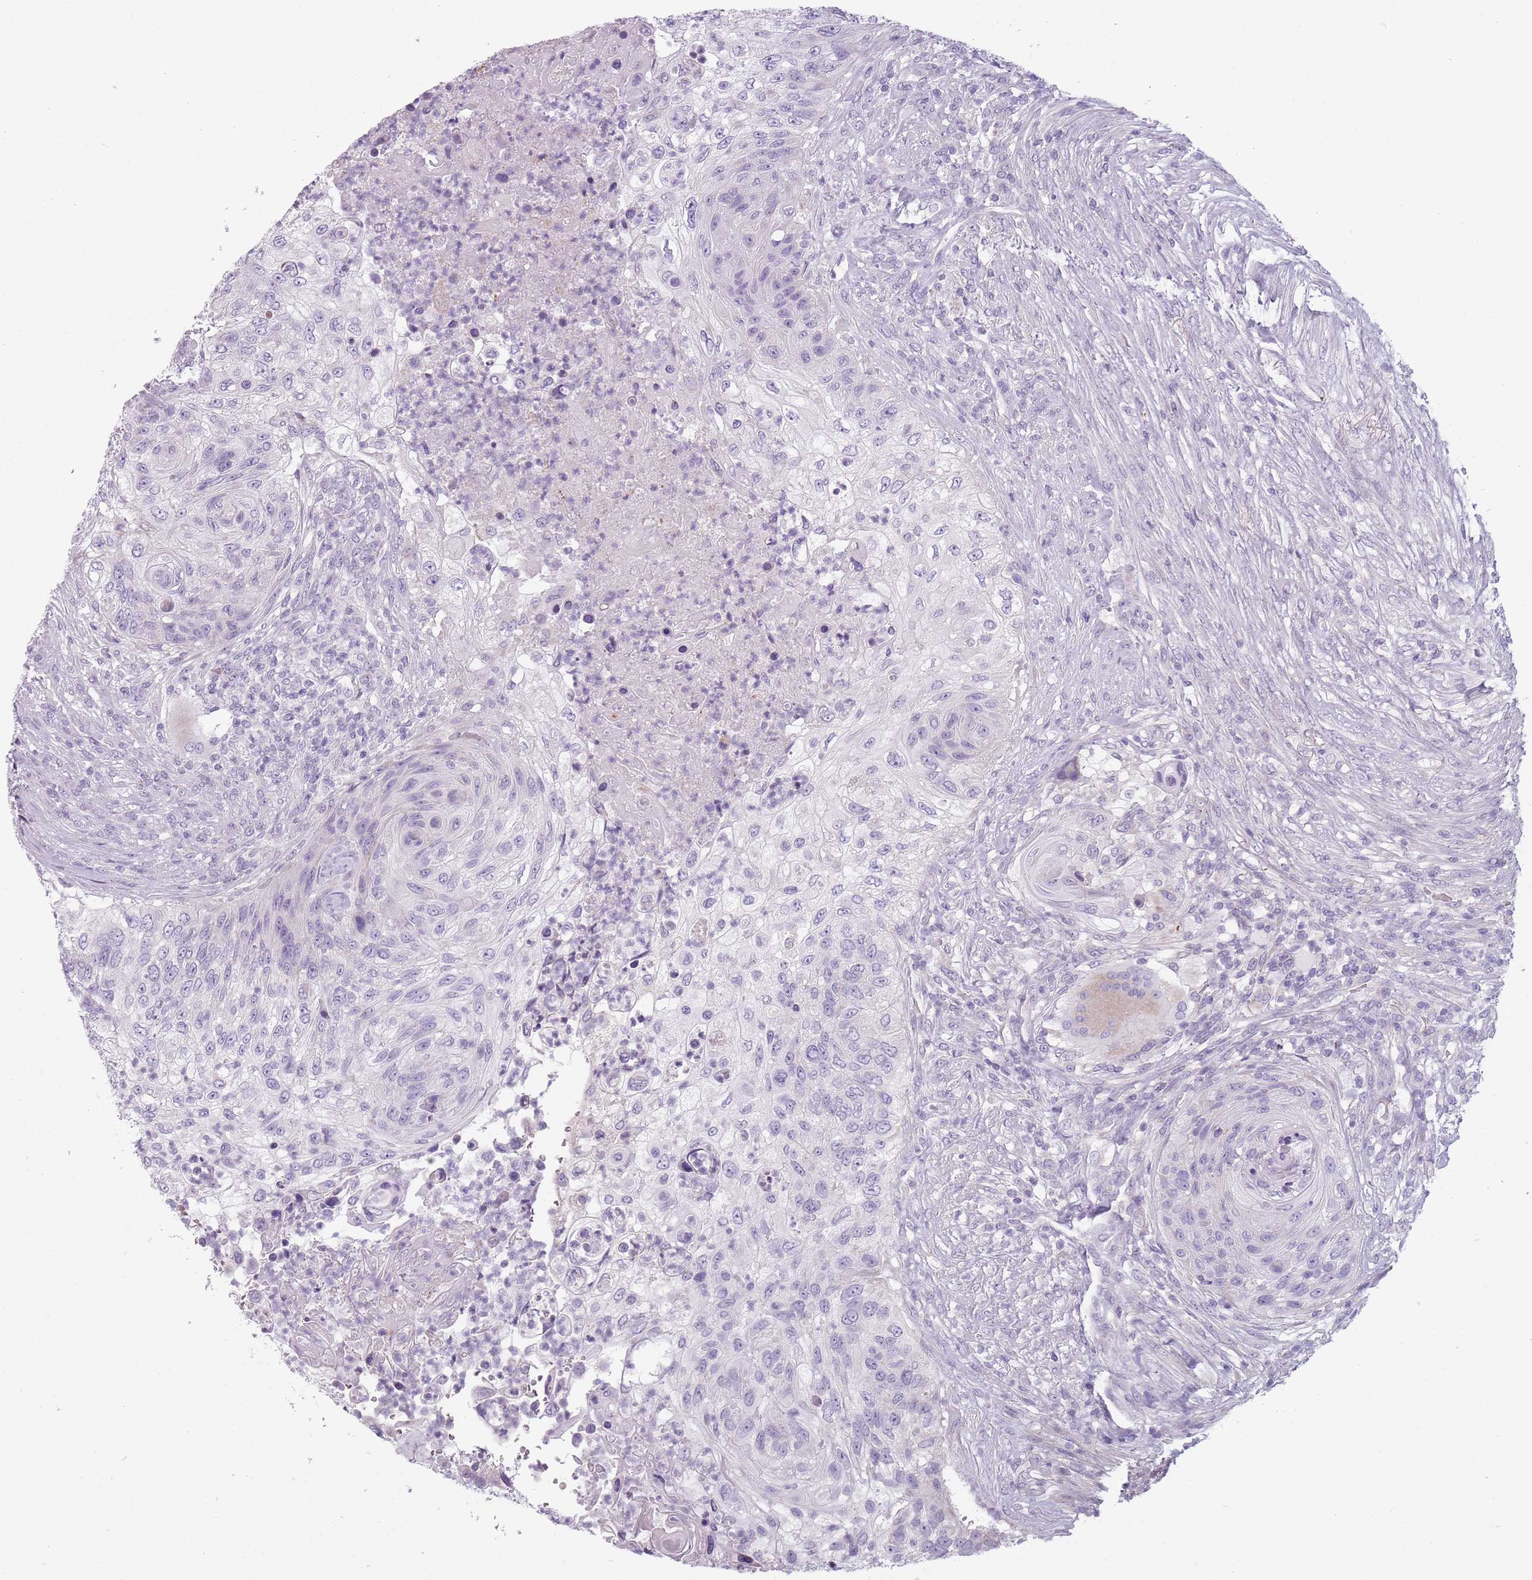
{"staining": {"intensity": "negative", "quantity": "none", "location": "none"}, "tissue": "urothelial cancer", "cell_type": "Tumor cells", "image_type": "cancer", "snomed": [{"axis": "morphology", "description": "Urothelial carcinoma, High grade"}, {"axis": "topography", "description": "Urinary bladder"}], "caption": "Immunohistochemical staining of high-grade urothelial carcinoma shows no significant positivity in tumor cells.", "gene": "MEGF8", "patient": {"sex": "female", "age": 60}}